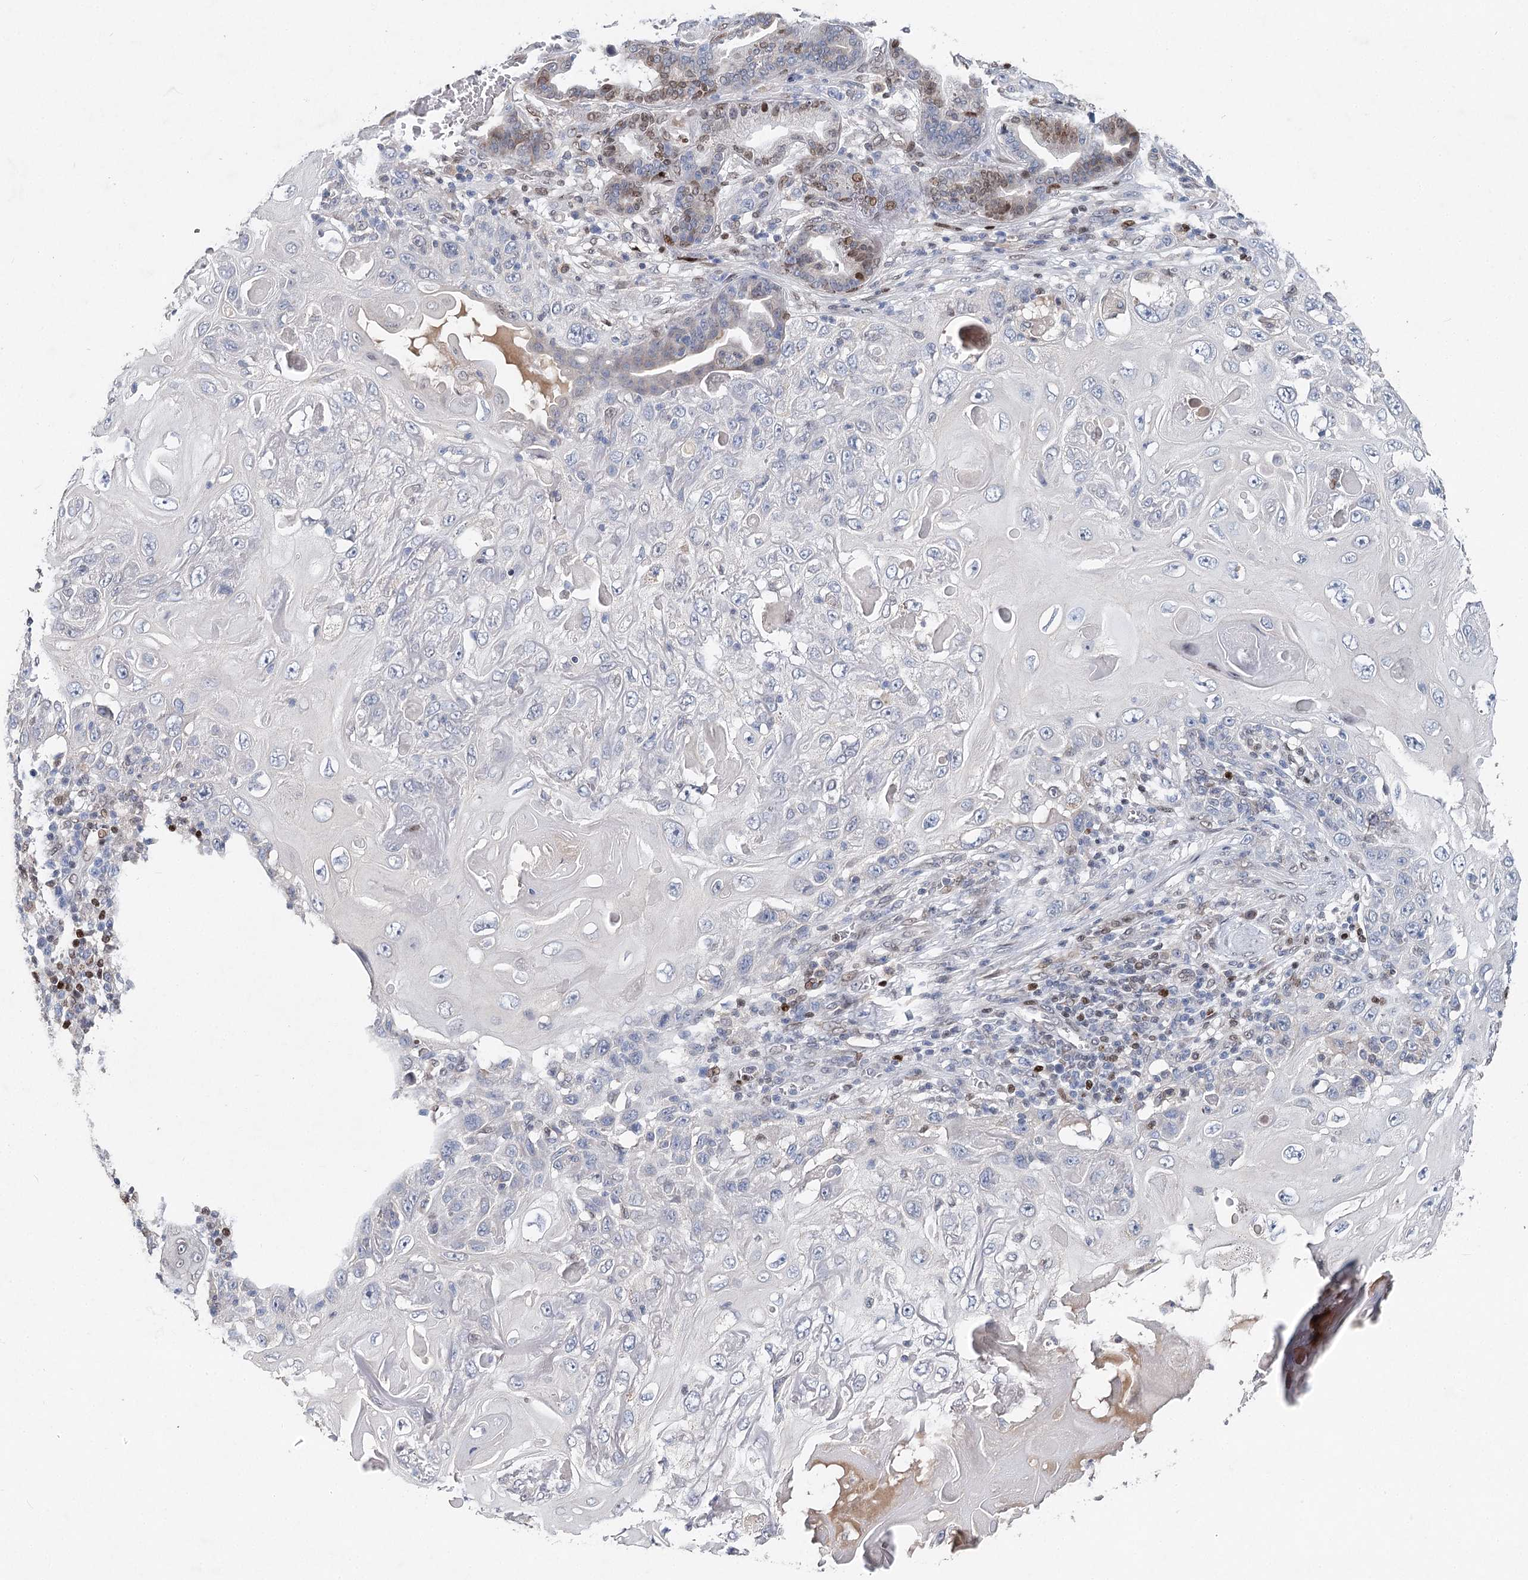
{"staining": {"intensity": "negative", "quantity": "none", "location": "none"}, "tissue": "skin cancer", "cell_type": "Tumor cells", "image_type": "cancer", "snomed": [{"axis": "morphology", "description": "Squamous cell carcinoma, NOS"}, {"axis": "topography", "description": "Skin"}], "caption": "IHC histopathology image of human skin cancer (squamous cell carcinoma) stained for a protein (brown), which reveals no positivity in tumor cells.", "gene": "FRMD4A", "patient": {"sex": "female", "age": 88}}